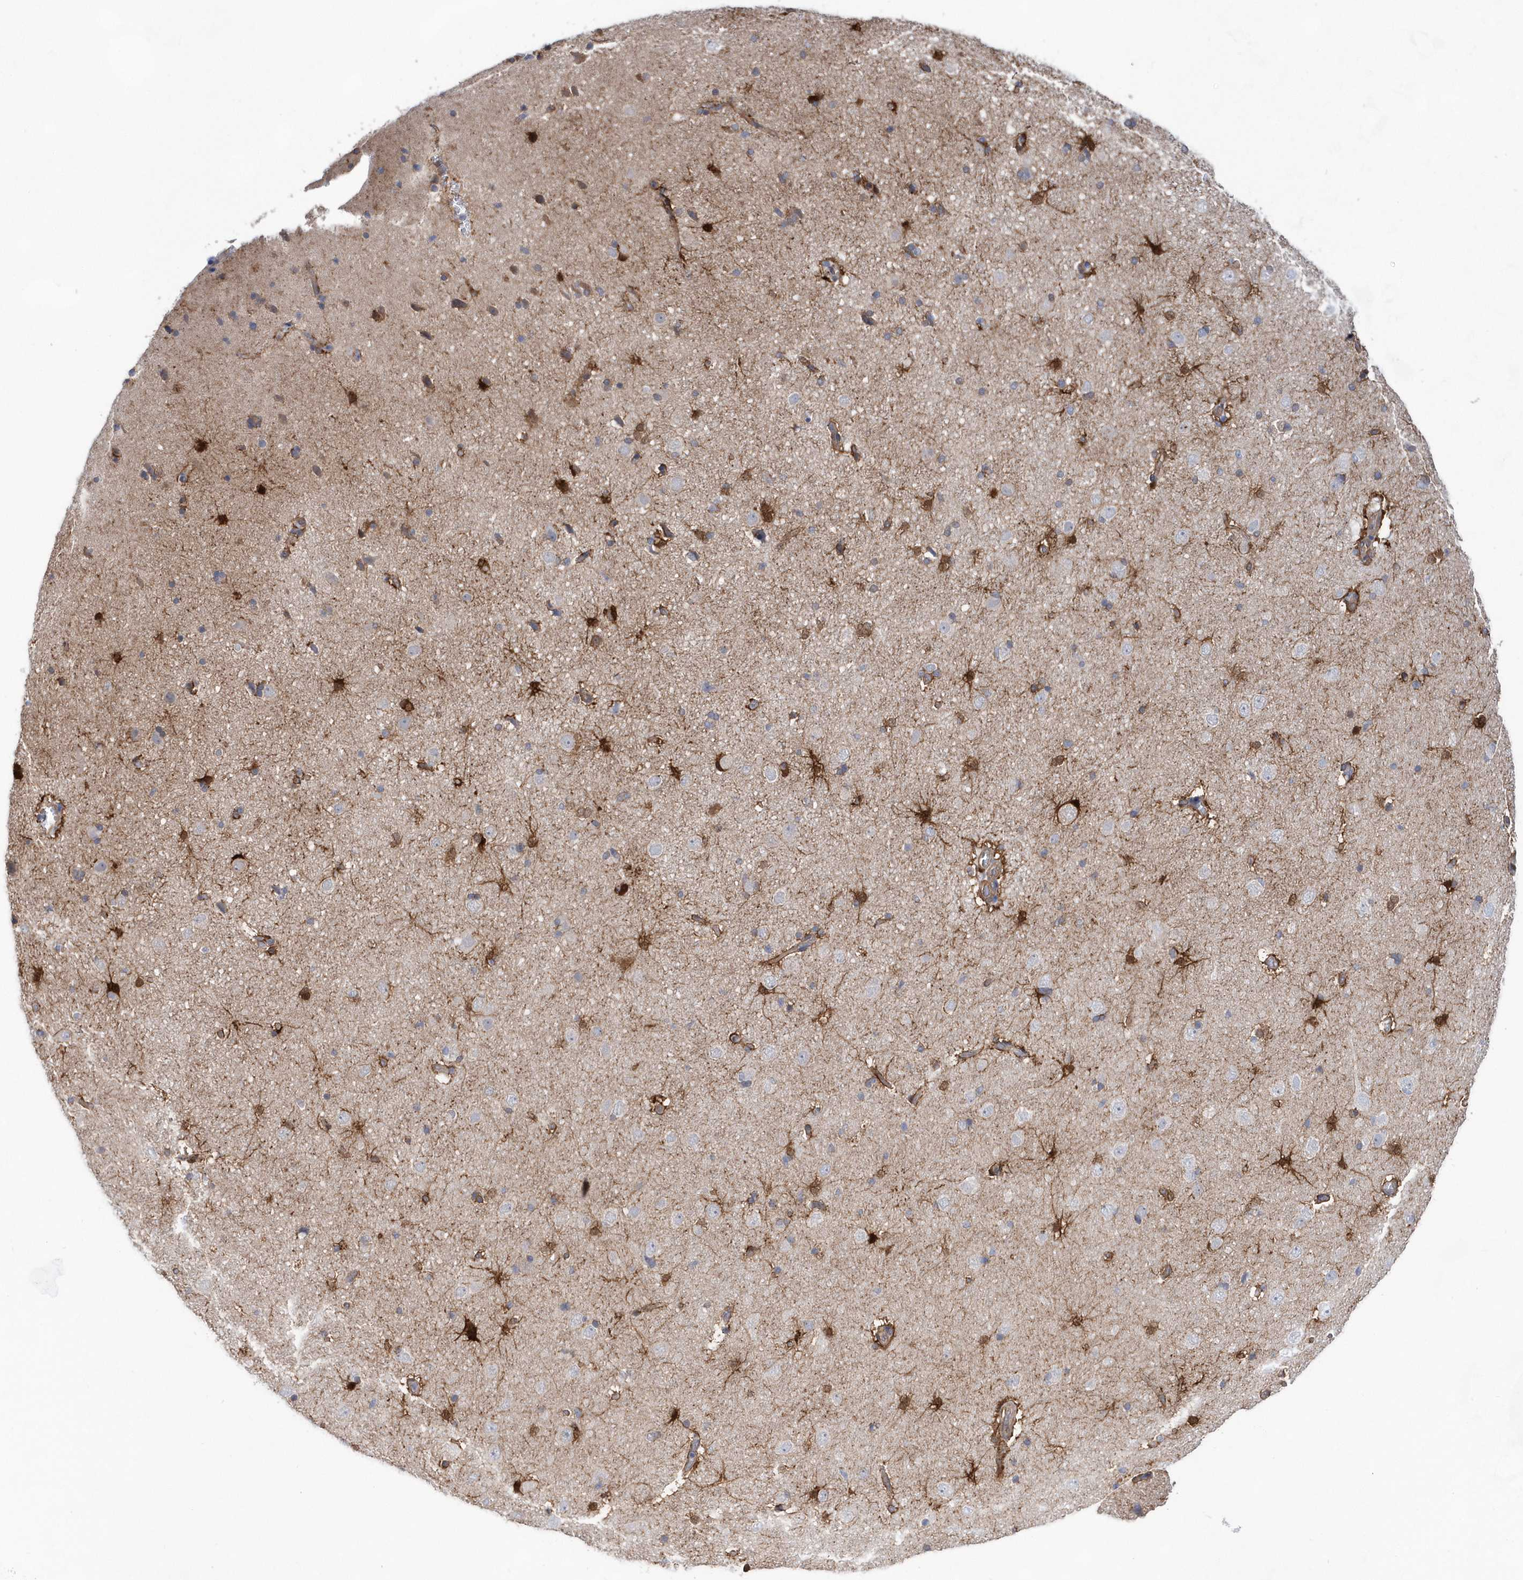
{"staining": {"intensity": "moderate", "quantity": "25%-75%", "location": "cytoplasmic/membranous"}, "tissue": "cerebral cortex", "cell_type": "Endothelial cells", "image_type": "normal", "snomed": [{"axis": "morphology", "description": "Normal tissue, NOS"}, {"axis": "topography", "description": "Cerebral cortex"}], "caption": "A brown stain highlights moderate cytoplasmic/membranous staining of a protein in endothelial cells of unremarkable human cerebral cortex. (DAB = brown stain, brightfield microscopy at high magnification).", "gene": "BDH2", "patient": {"sex": "male", "age": 34}}